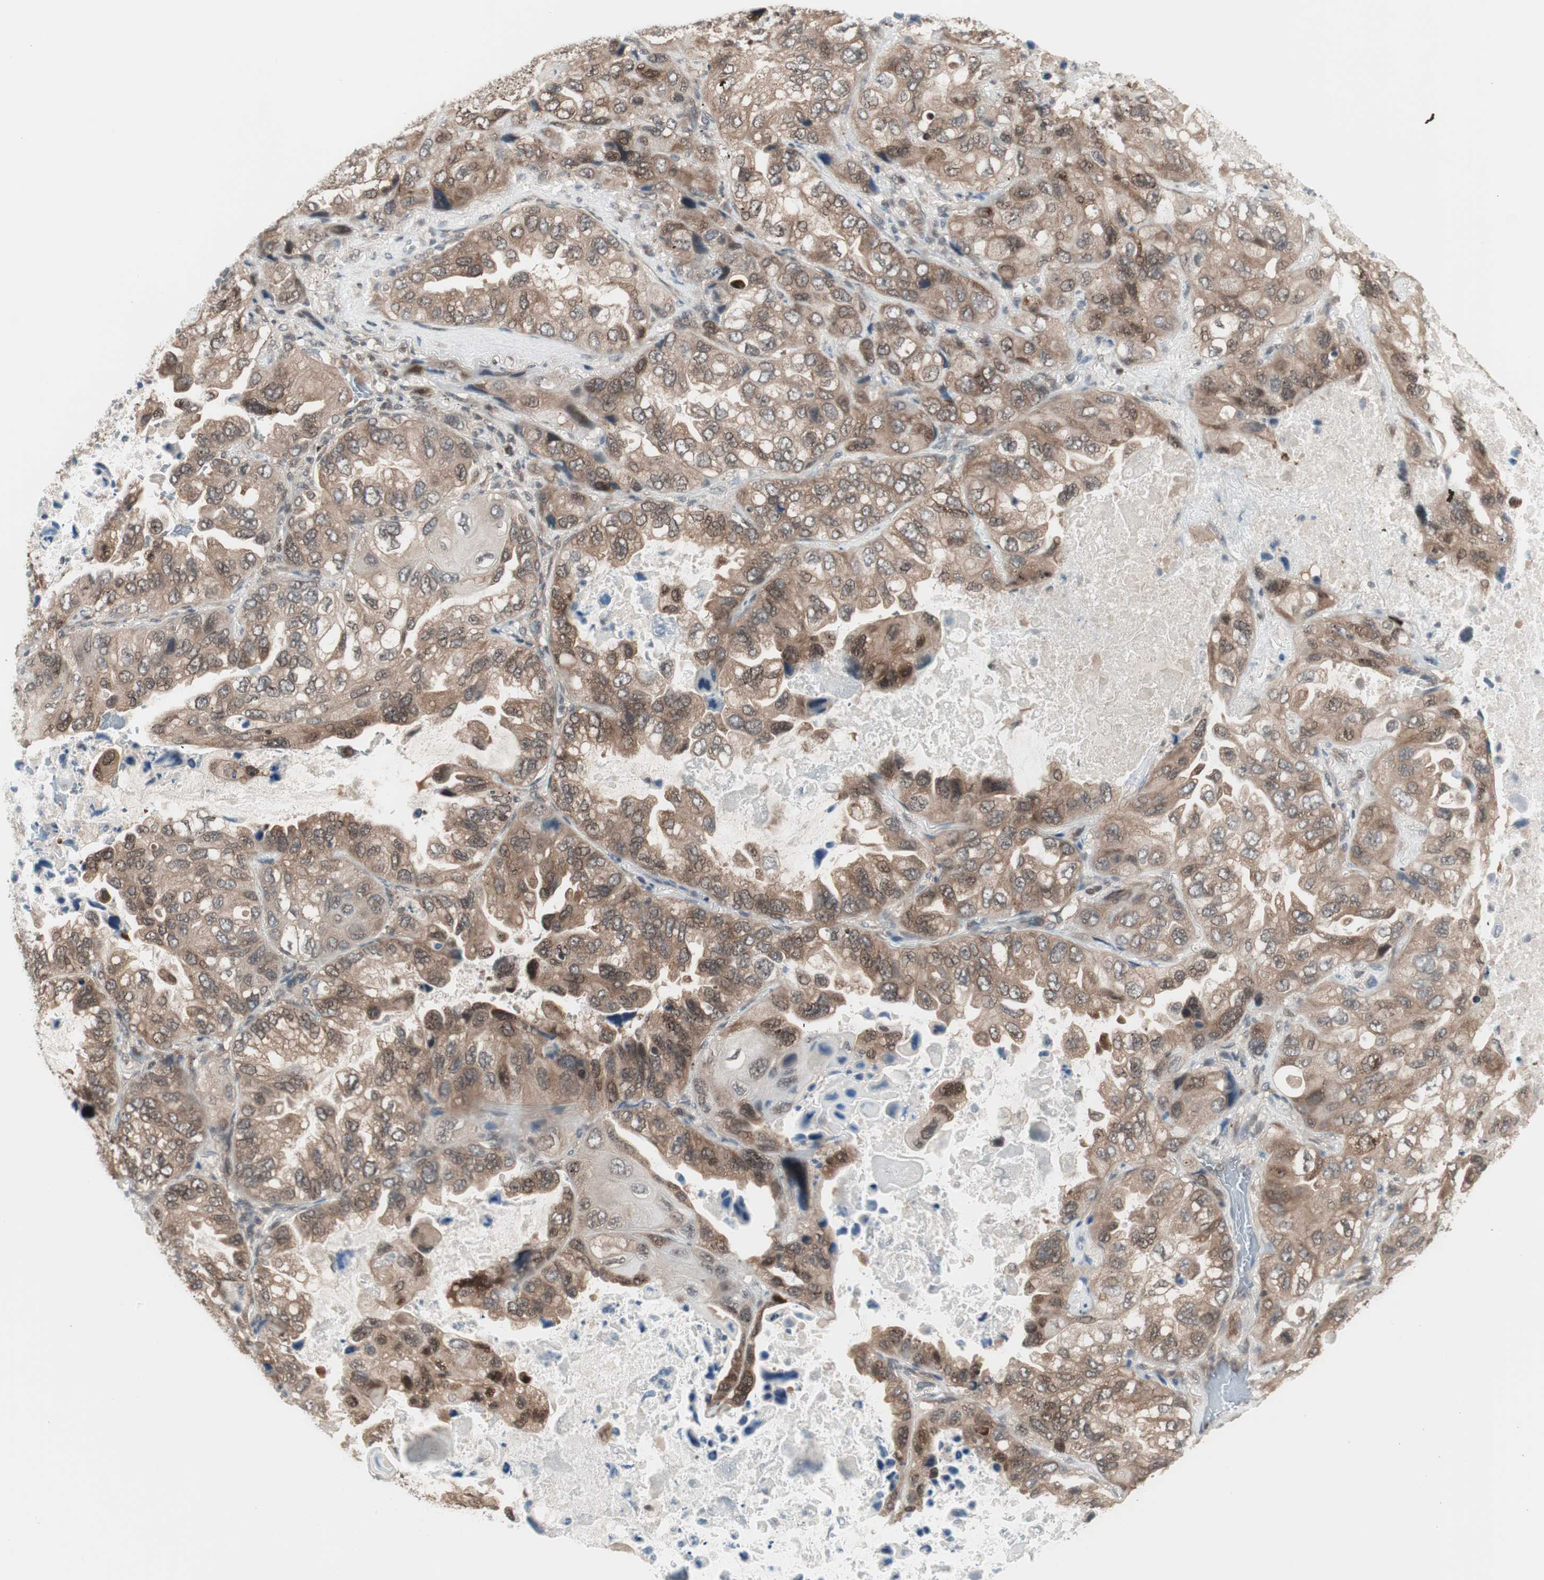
{"staining": {"intensity": "moderate", "quantity": ">75%", "location": "cytoplasmic/membranous,nuclear"}, "tissue": "lung cancer", "cell_type": "Tumor cells", "image_type": "cancer", "snomed": [{"axis": "morphology", "description": "Squamous cell carcinoma, NOS"}, {"axis": "topography", "description": "Lung"}], "caption": "Protein analysis of lung cancer (squamous cell carcinoma) tissue demonstrates moderate cytoplasmic/membranous and nuclear expression in approximately >75% of tumor cells.", "gene": "UBE2I", "patient": {"sex": "female", "age": 73}}